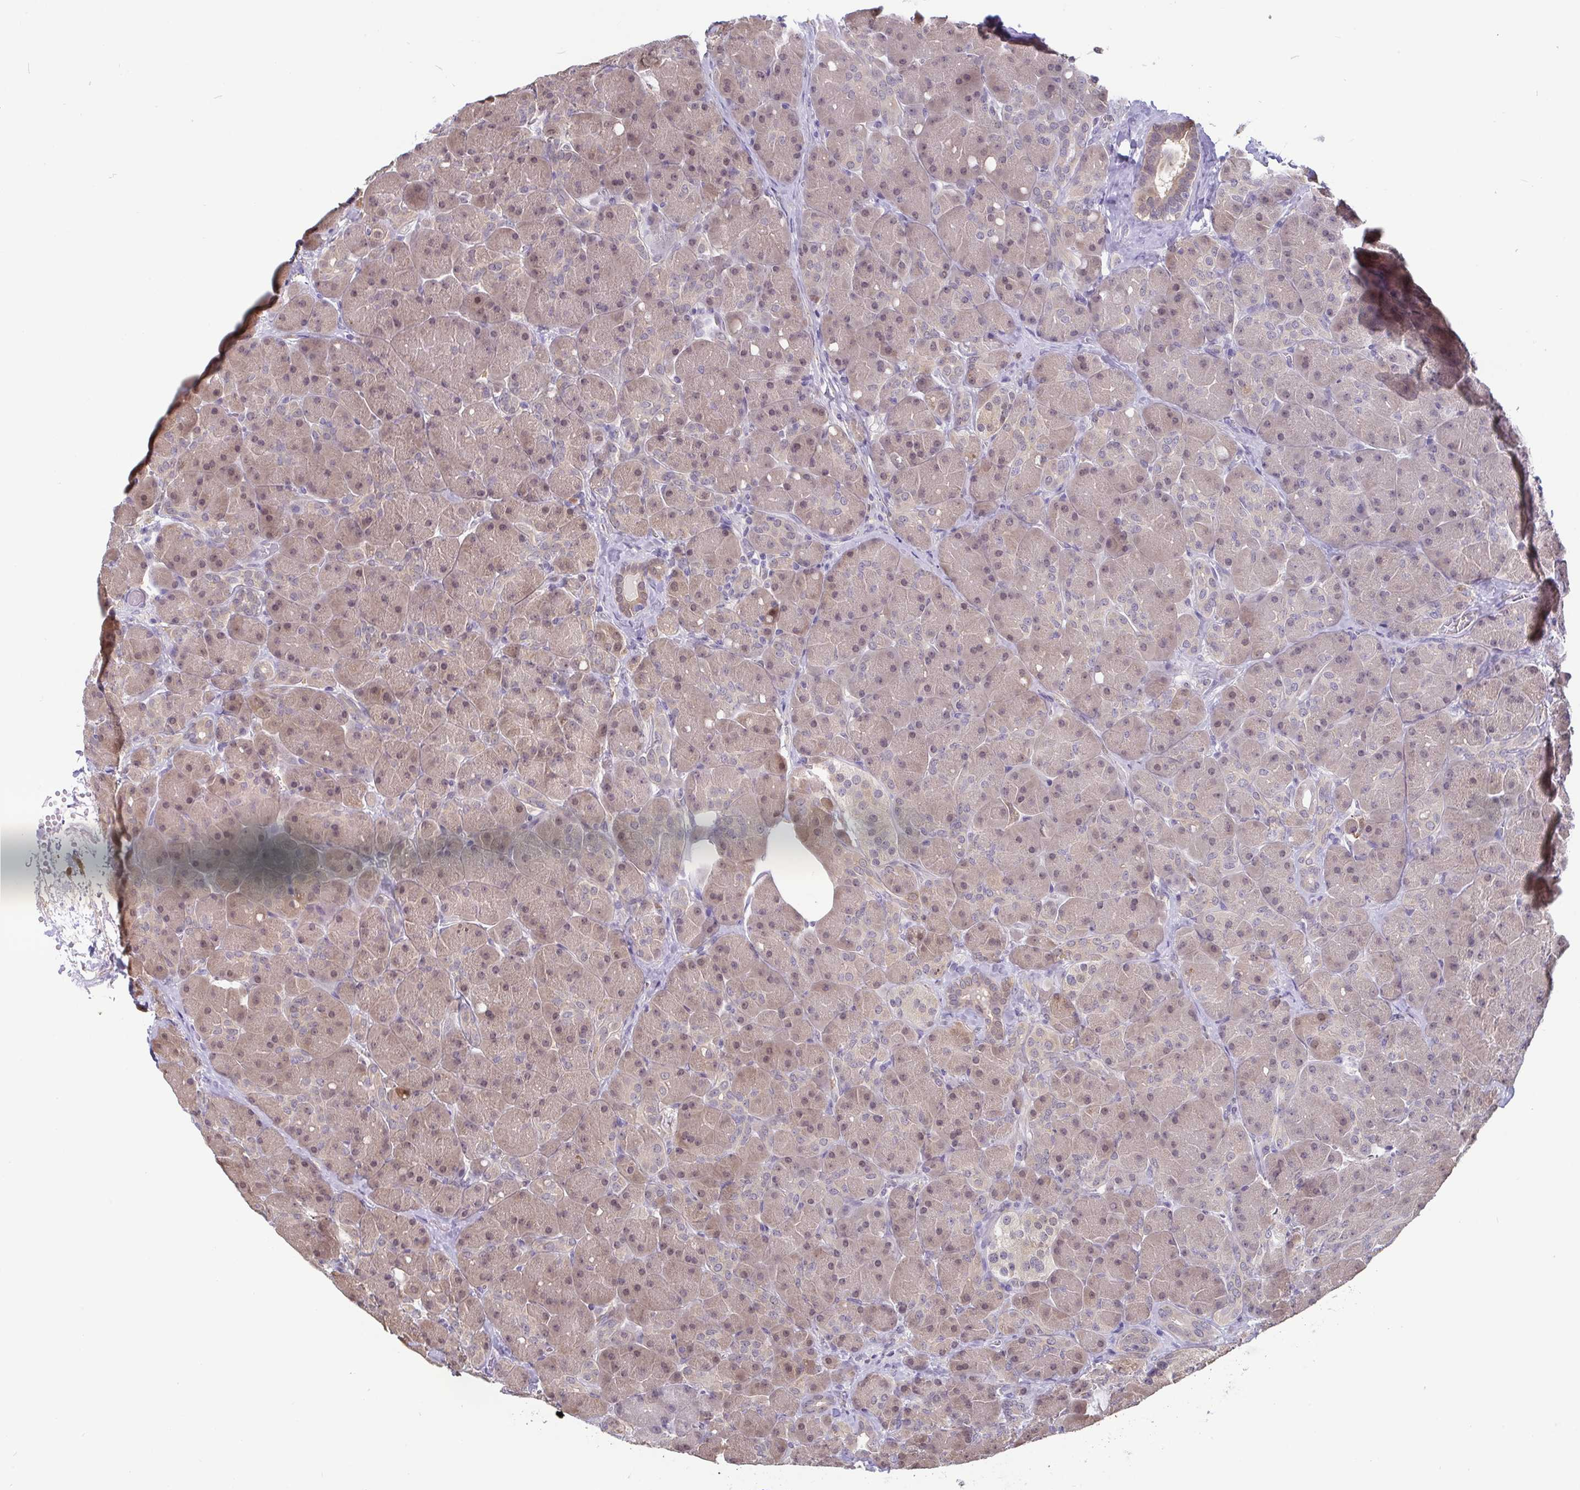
{"staining": {"intensity": "moderate", "quantity": "25%-75%", "location": "cytoplasmic/membranous,nuclear"}, "tissue": "pancreas", "cell_type": "Exocrine glandular cells", "image_type": "normal", "snomed": [{"axis": "morphology", "description": "Normal tissue, NOS"}, {"axis": "topography", "description": "Pancreas"}], "caption": "An image of pancreas stained for a protein displays moderate cytoplasmic/membranous,nuclear brown staining in exocrine glandular cells. (DAB (3,3'-diaminobenzidine) IHC, brown staining for protein, blue staining for nuclei).", "gene": "IDH1", "patient": {"sex": "male", "age": 55}}